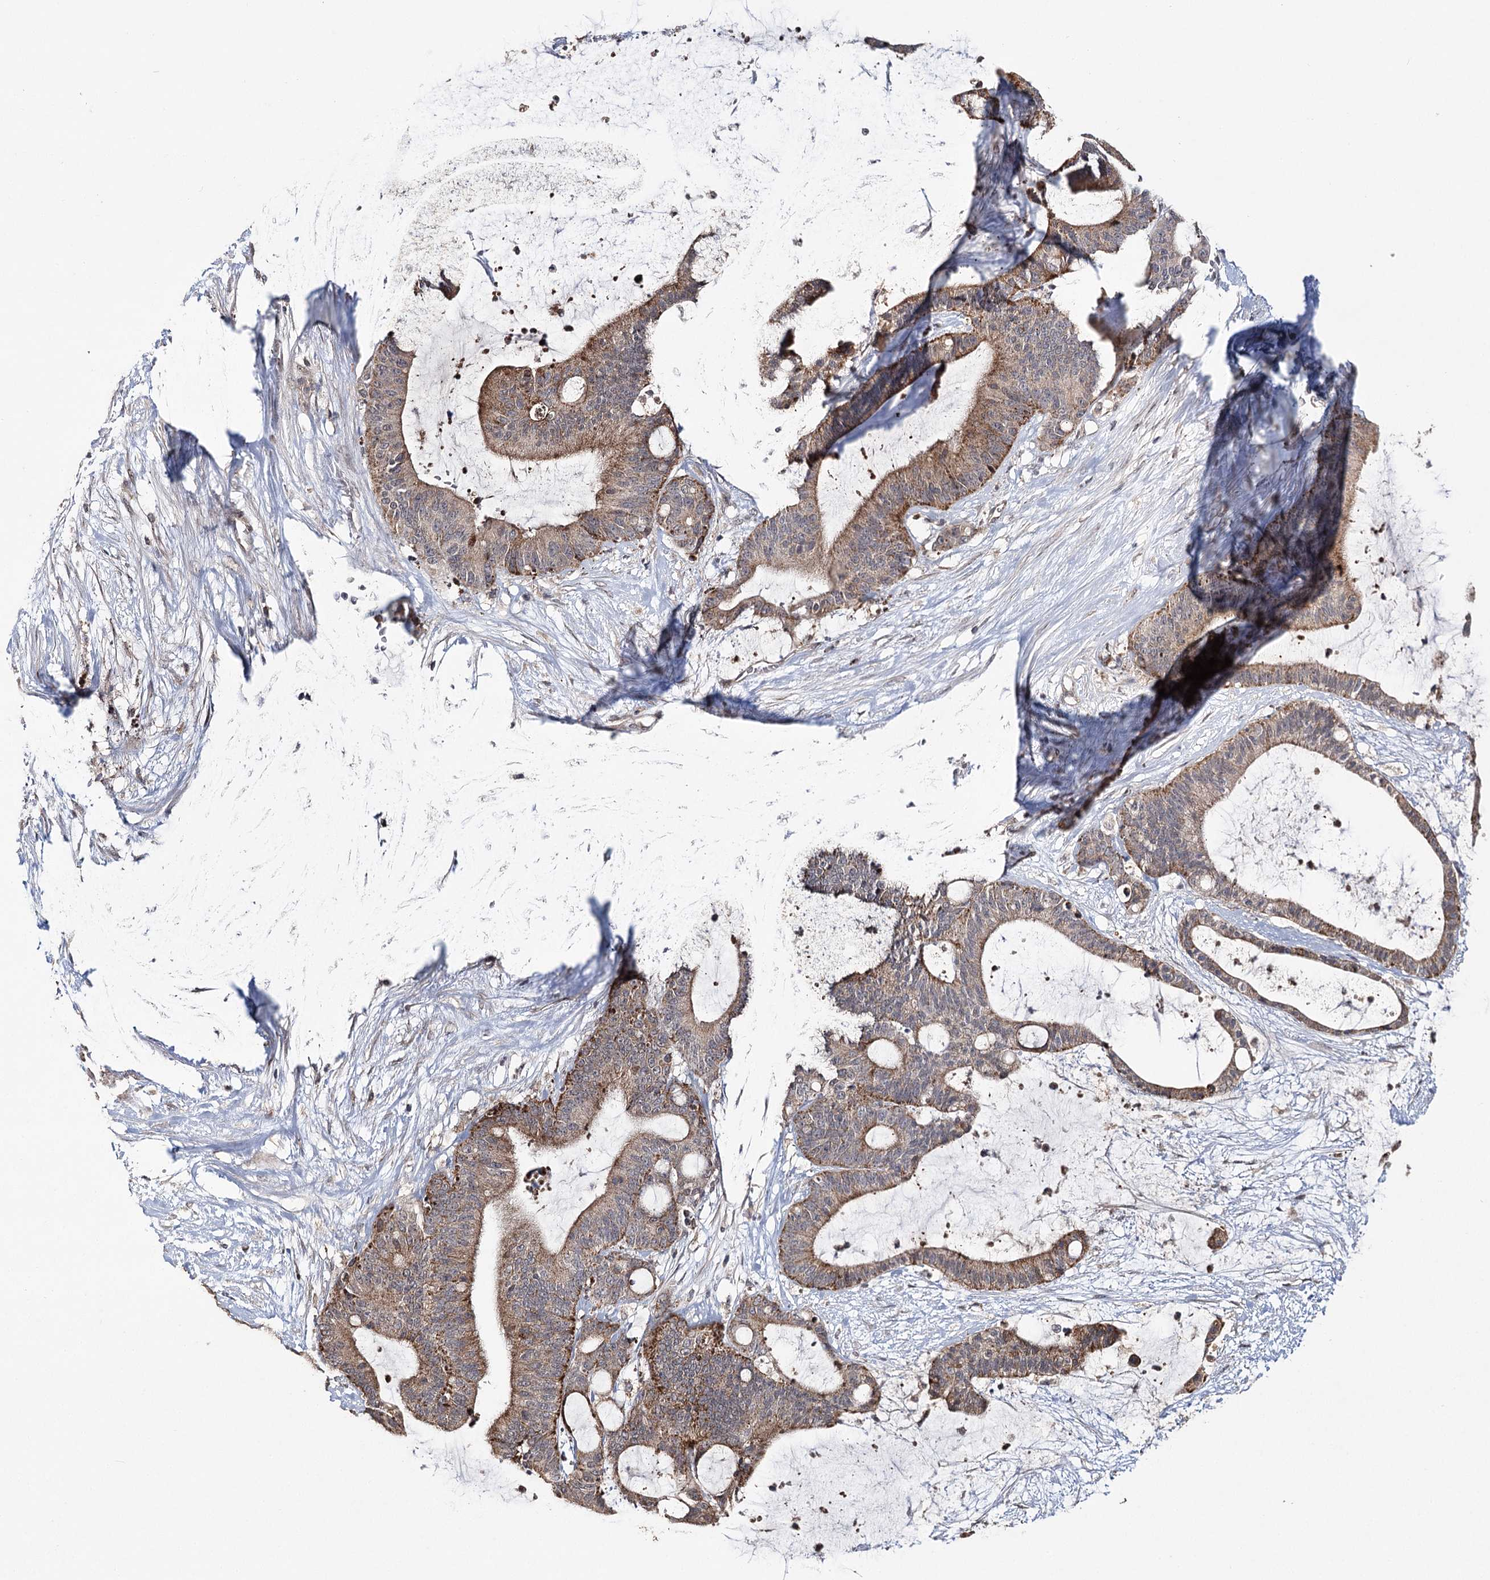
{"staining": {"intensity": "moderate", "quantity": ">75%", "location": "cytoplasmic/membranous"}, "tissue": "liver cancer", "cell_type": "Tumor cells", "image_type": "cancer", "snomed": [{"axis": "morphology", "description": "Cholangiocarcinoma"}, {"axis": "topography", "description": "Liver"}], "caption": "IHC (DAB (3,3'-diaminobenzidine)) staining of liver cancer (cholangiocarcinoma) displays moderate cytoplasmic/membranous protein staining in approximately >75% of tumor cells.", "gene": "ZNRF3", "patient": {"sex": "female", "age": 73}}